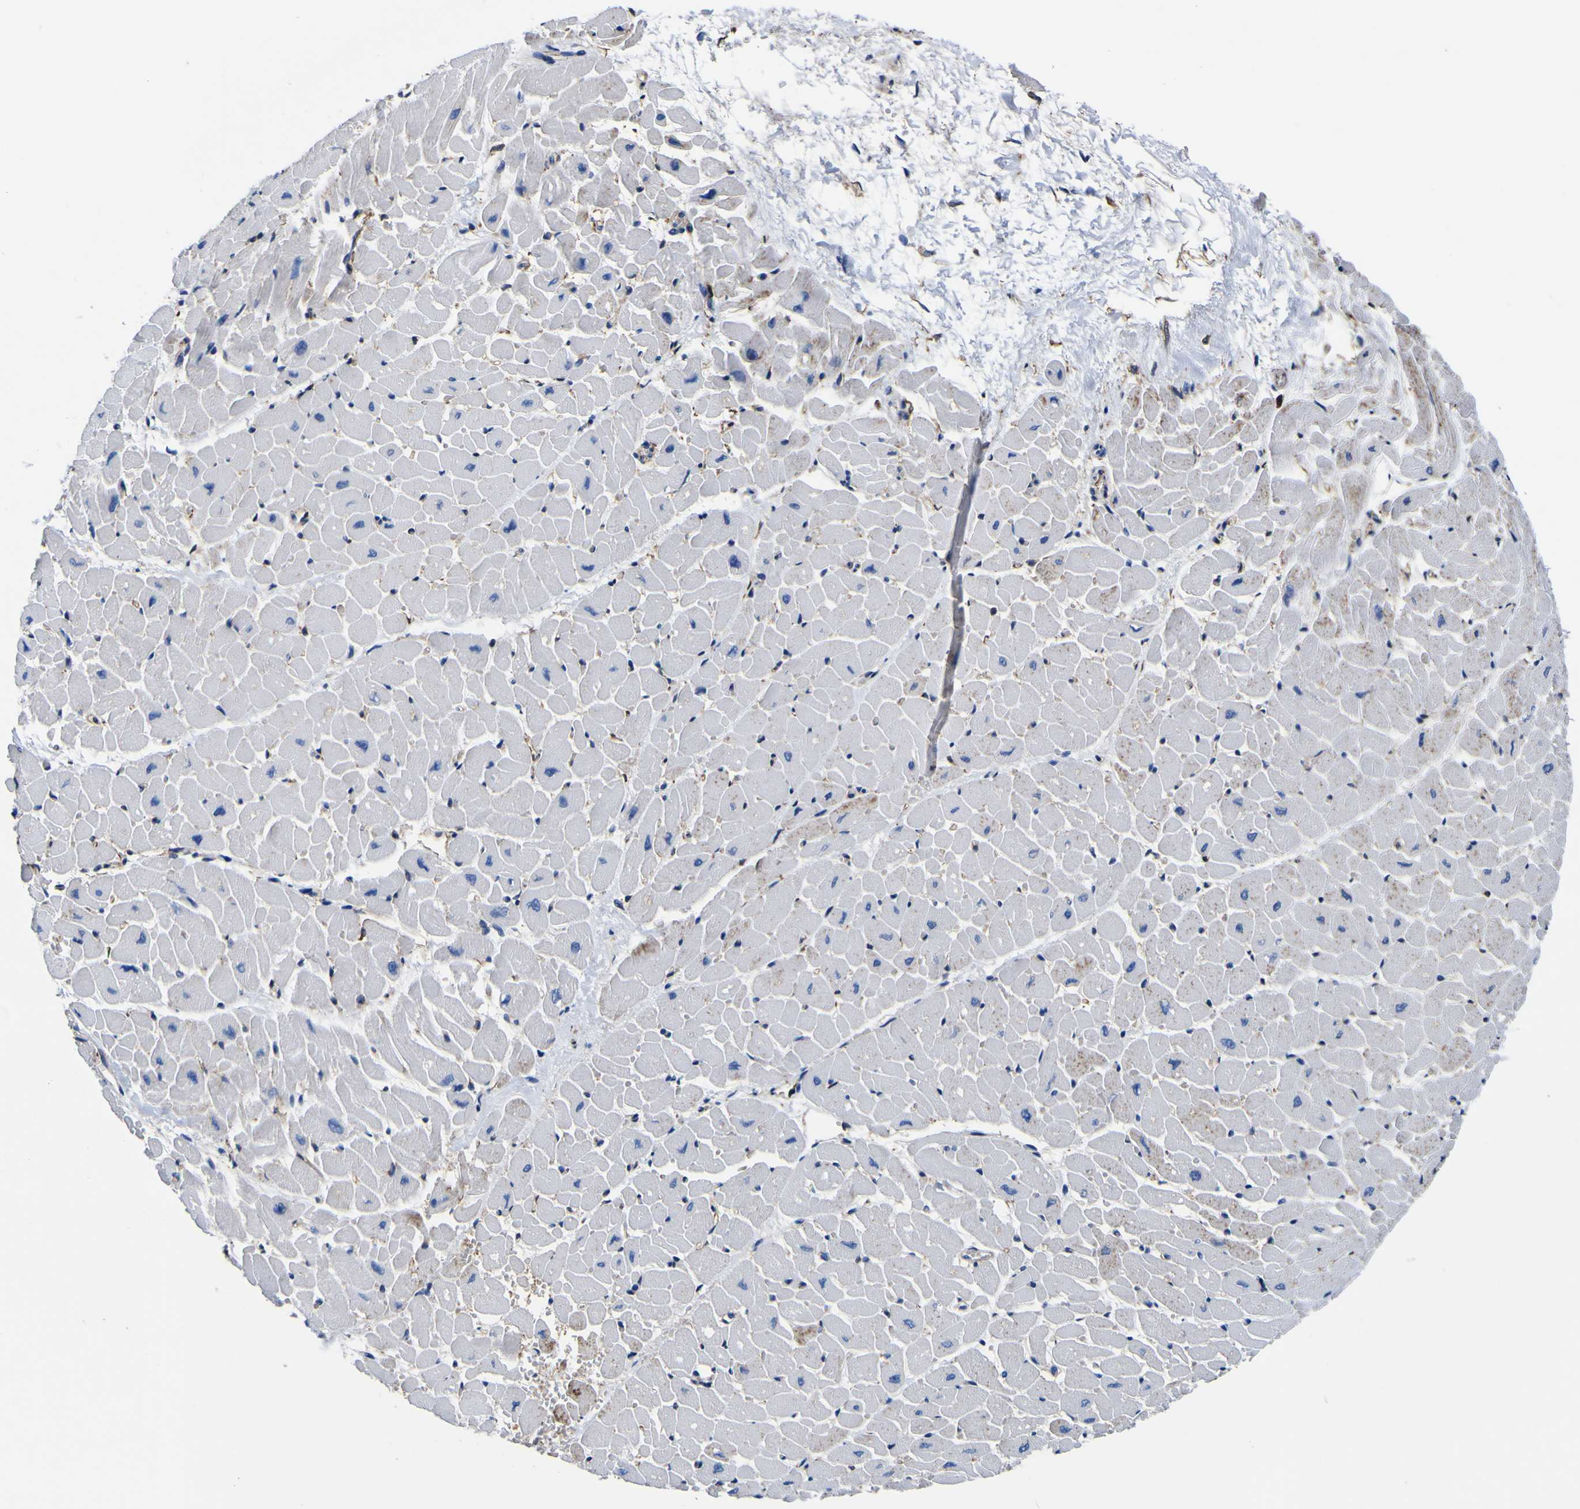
{"staining": {"intensity": "moderate", "quantity": "<25%", "location": "cytoplasmic/membranous"}, "tissue": "heart muscle", "cell_type": "Cardiomyocytes", "image_type": "normal", "snomed": [{"axis": "morphology", "description": "Normal tissue, NOS"}, {"axis": "topography", "description": "Heart"}], "caption": "IHC of benign human heart muscle shows low levels of moderate cytoplasmic/membranous positivity in approximately <25% of cardiomyocytes. (DAB (3,3'-diaminobenzidine) IHC with brightfield microscopy, high magnification).", "gene": "PXDN", "patient": {"sex": "male", "age": 45}}